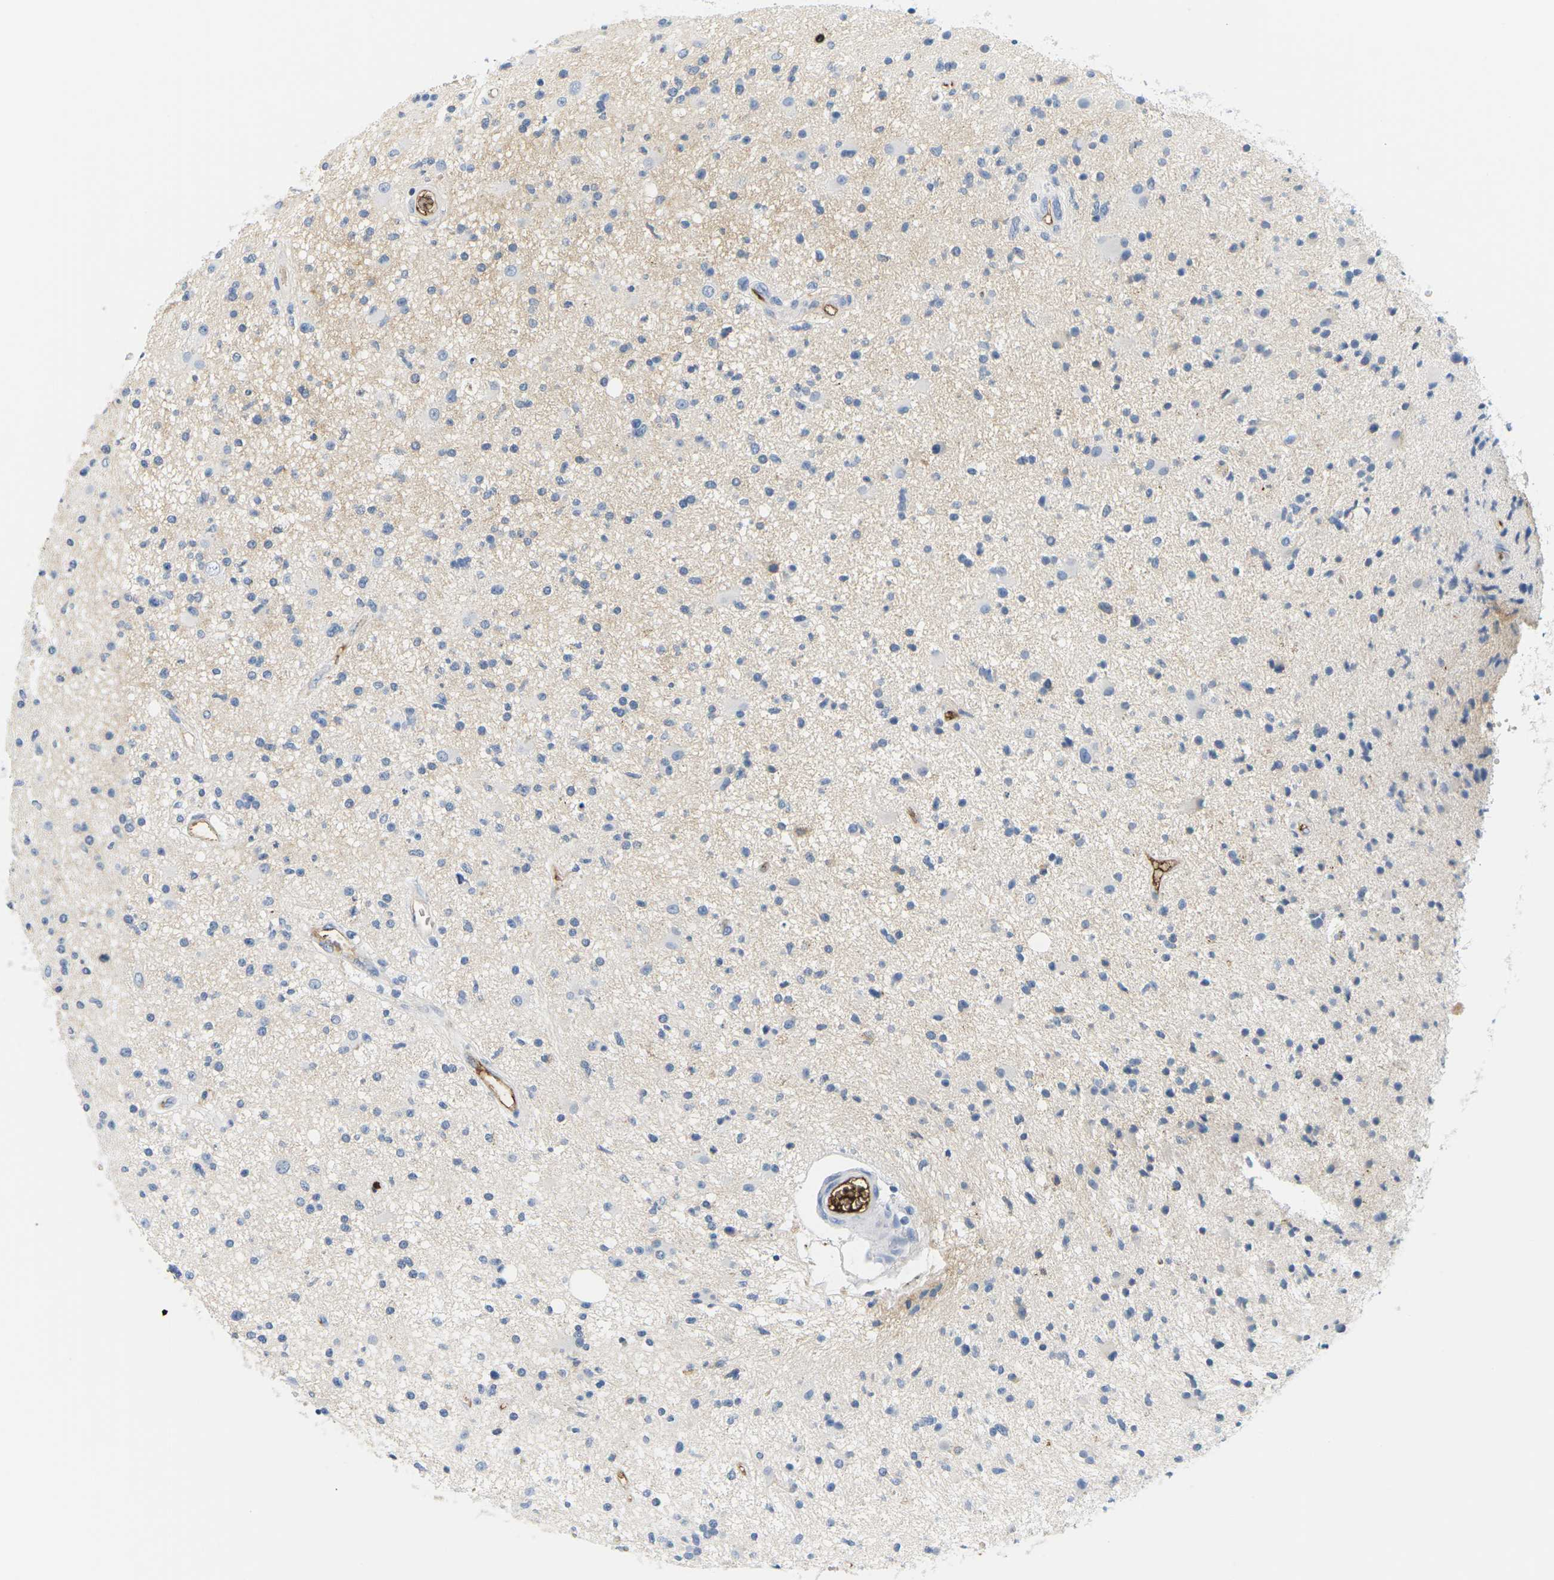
{"staining": {"intensity": "negative", "quantity": "none", "location": "none"}, "tissue": "glioma", "cell_type": "Tumor cells", "image_type": "cancer", "snomed": [{"axis": "morphology", "description": "Glioma, malignant, High grade"}, {"axis": "topography", "description": "Brain"}], "caption": "An IHC image of high-grade glioma (malignant) is shown. There is no staining in tumor cells of high-grade glioma (malignant).", "gene": "APOB", "patient": {"sex": "male", "age": 33}}